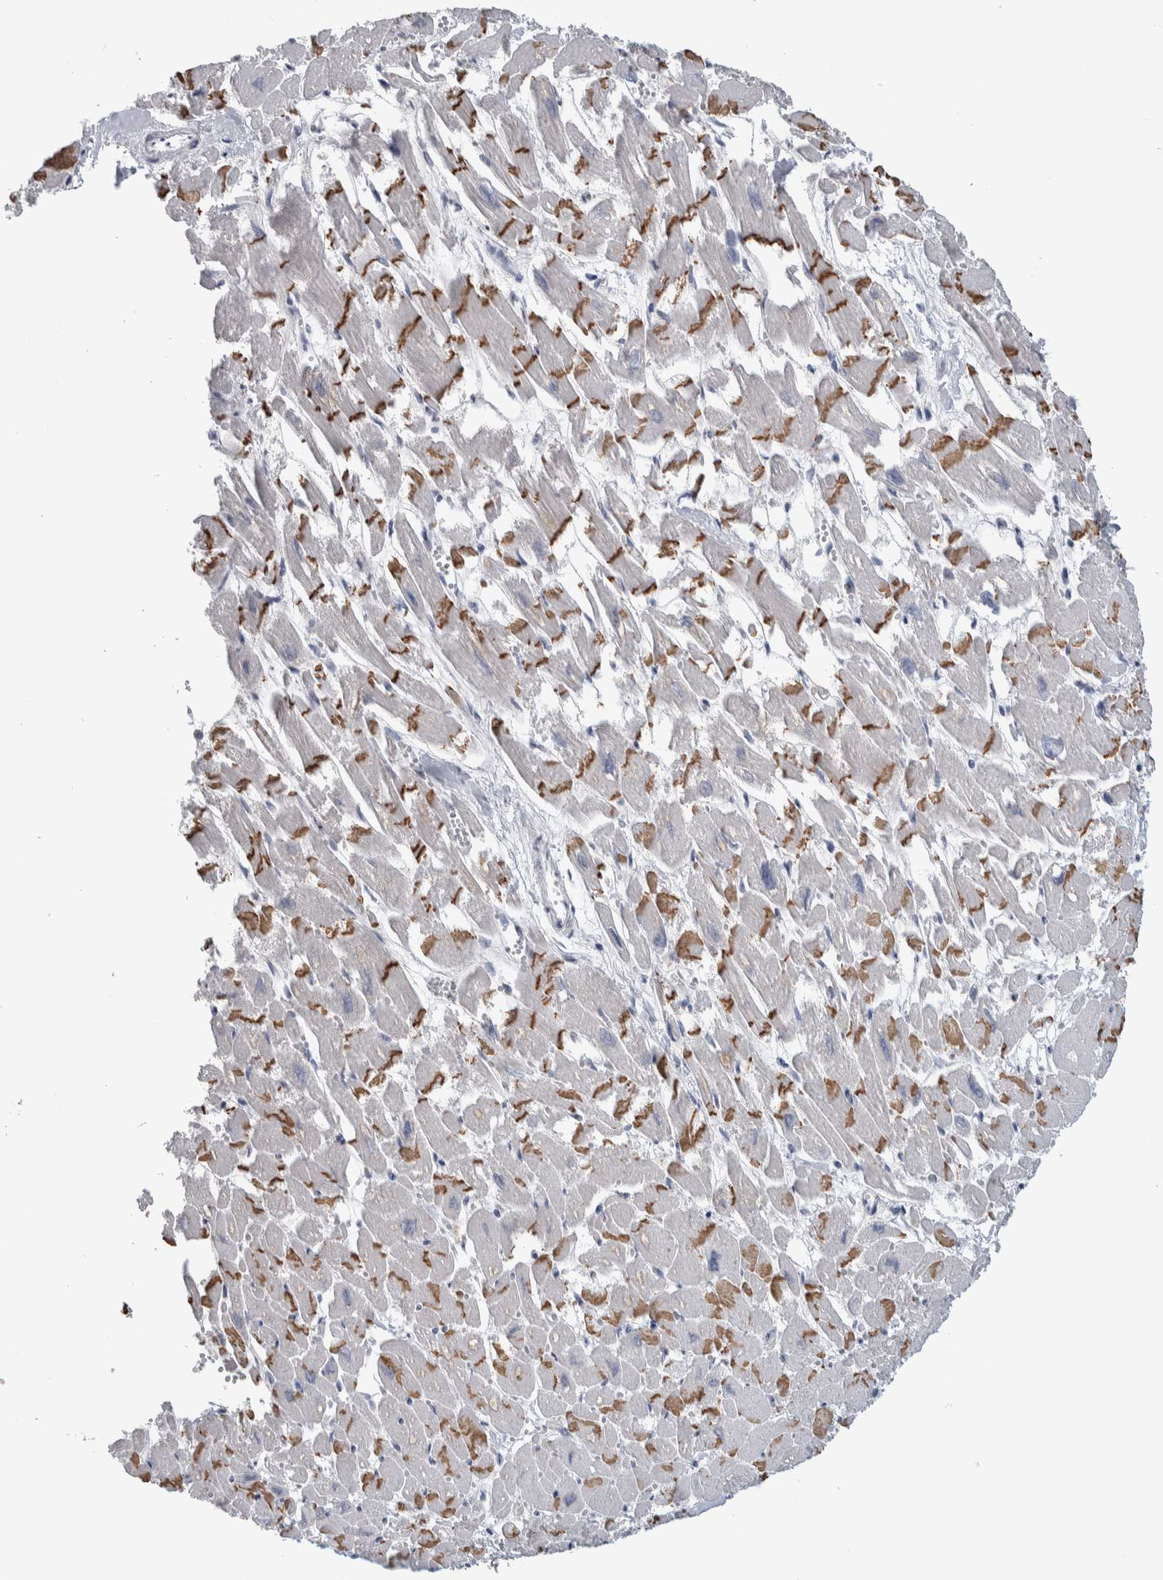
{"staining": {"intensity": "moderate", "quantity": ">75%", "location": "cytoplasmic/membranous"}, "tissue": "heart muscle", "cell_type": "Cardiomyocytes", "image_type": "normal", "snomed": [{"axis": "morphology", "description": "Normal tissue, NOS"}, {"axis": "topography", "description": "Heart"}], "caption": "Protein analysis of normal heart muscle exhibits moderate cytoplasmic/membranous expression in approximately >75% of cardiomyocytes.", "gene": "TMEM102", "patient": {"sex": "male", "age": 54}}